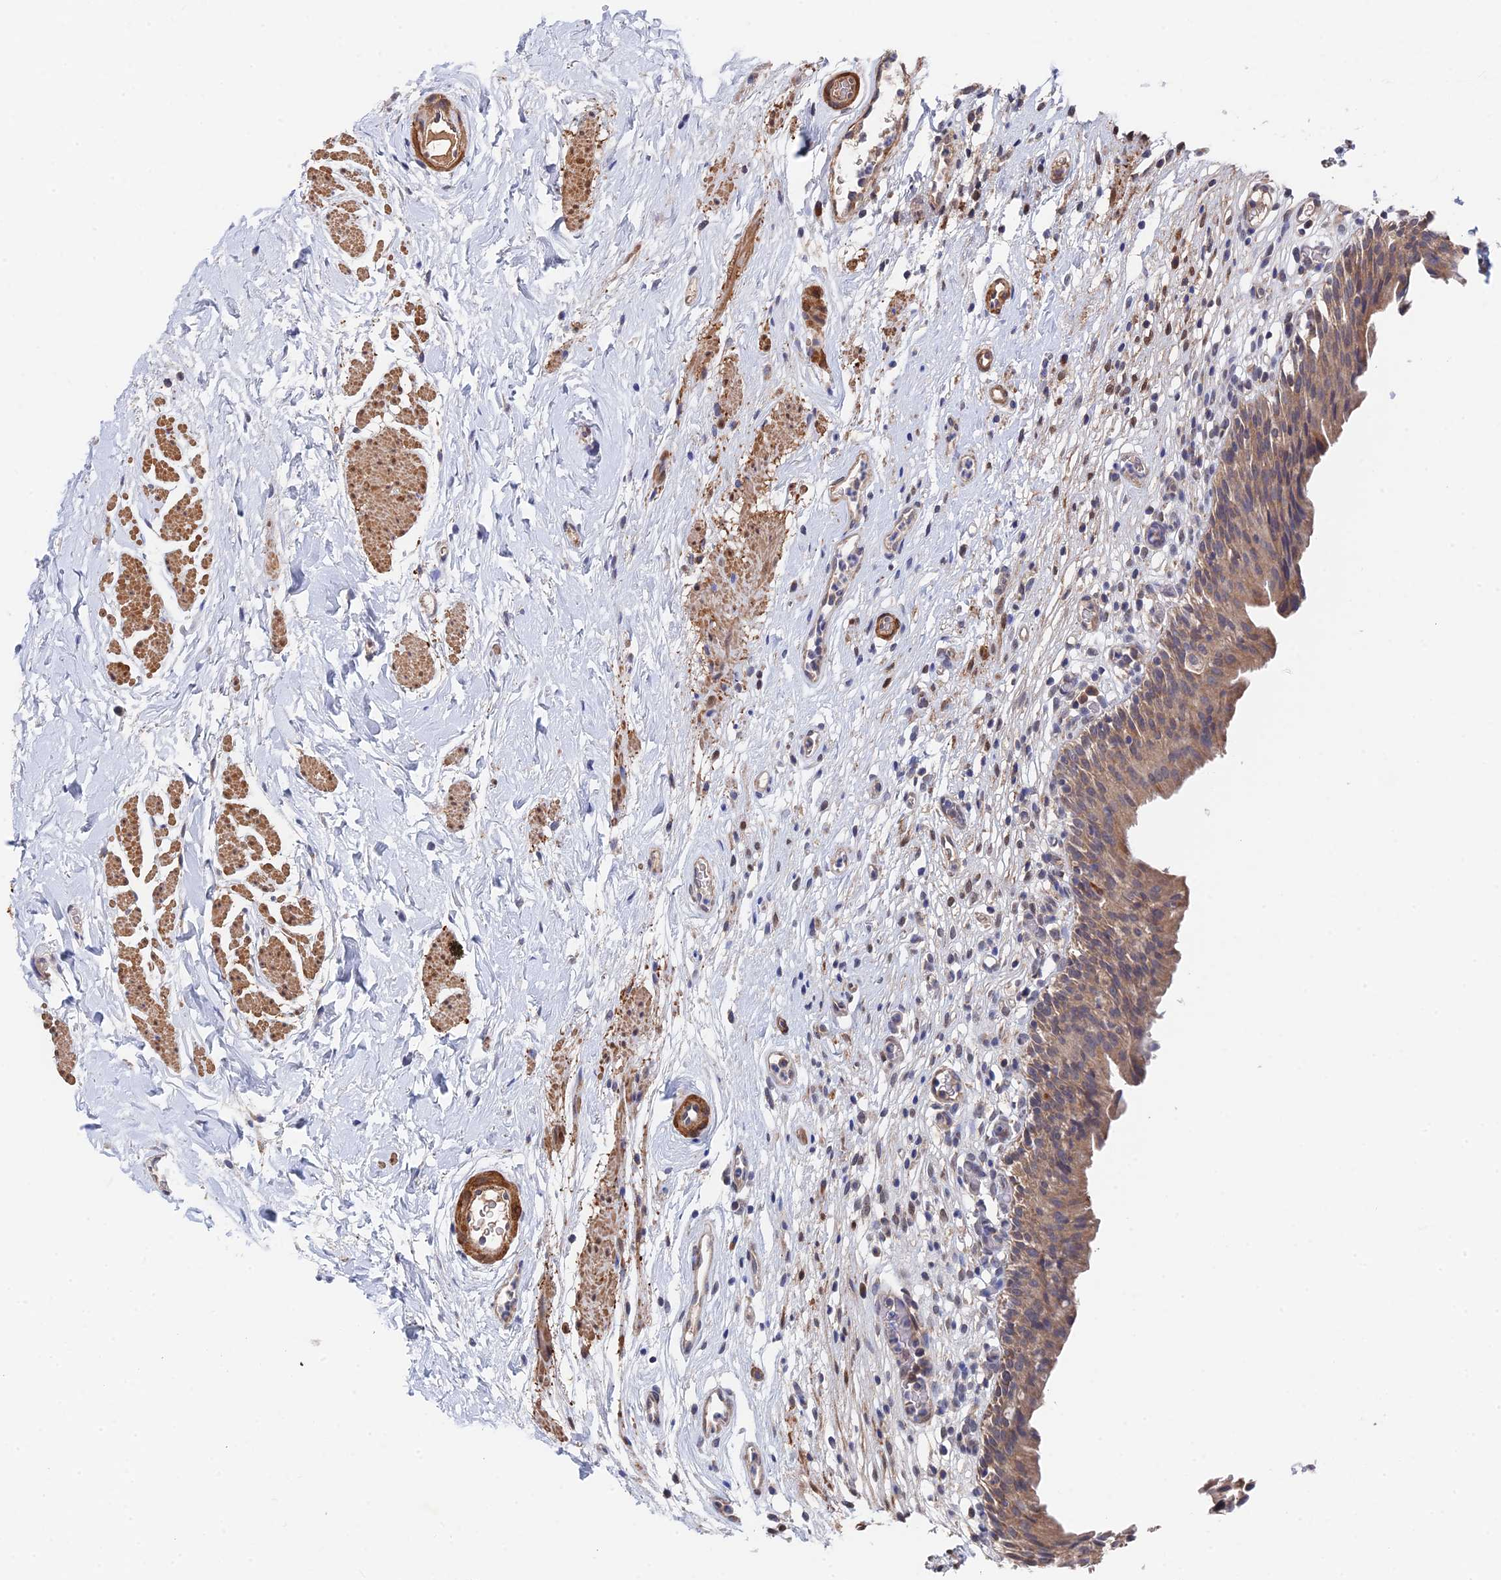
{"staining": {"intensity": "moderate", "quantity": "25%-75%", "location": "cytoplasmic/membranous,nuclear"}, "tissue": "urinary bladder", "cell_type": "Urothelial cells", "image_type": "normal", "snomed": [{"axis": "morphology", "description": "Normal tissue, NOS"}, {"axis": "morphology", "description": "Inflammation, NOS"}, {"axis": "topography", "description": "Urinary bladder"}], "caption": "Protein expression analysis of unremarkable urinary bladder exhibits moderate cytoplasmic/membranous,nuclear expression in approximately 25%-75% of urothelial cells.", "gene": "ZNF320", "patient": {"sex": "male", "age": 63}}